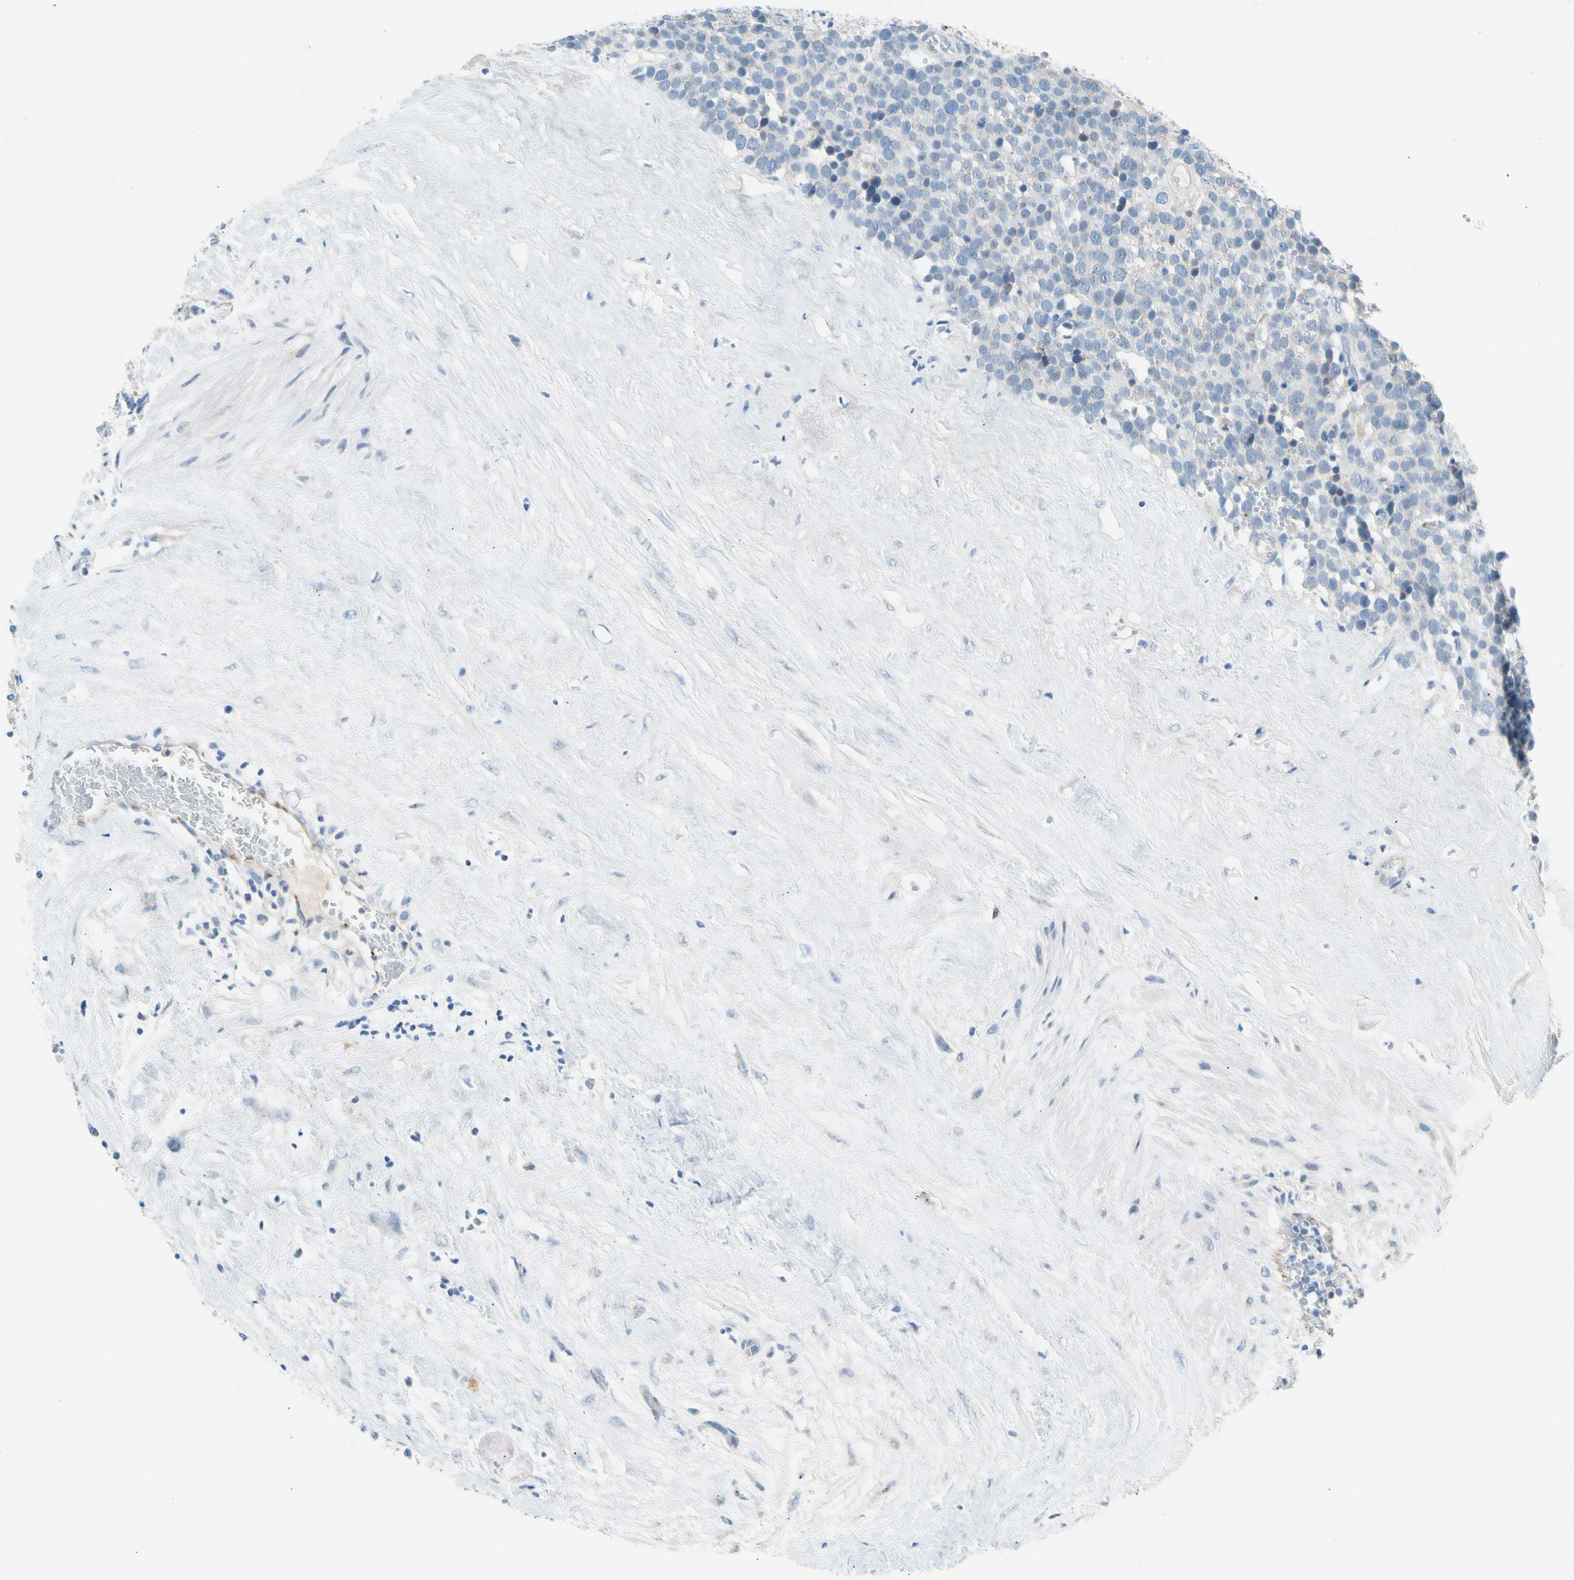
{"staining": {"intensity": "negative", "quantity": "none", "location": "none"}, "tissue": "testis cancer", "cell_type": "Tumor cells", "image_type": "cancer", "snomed": [{"axis": "morphology", "description": "Seminoma, NOS"}, {"axis": "topography", "description": "Testis"}], "caption": "This is an immunohistochemistry photomicrograph of testis cancer (seminoma). There is no staining in tumor cells.", "gene": "GASK1B", "patient": {"sex": "male", "age": 71}}